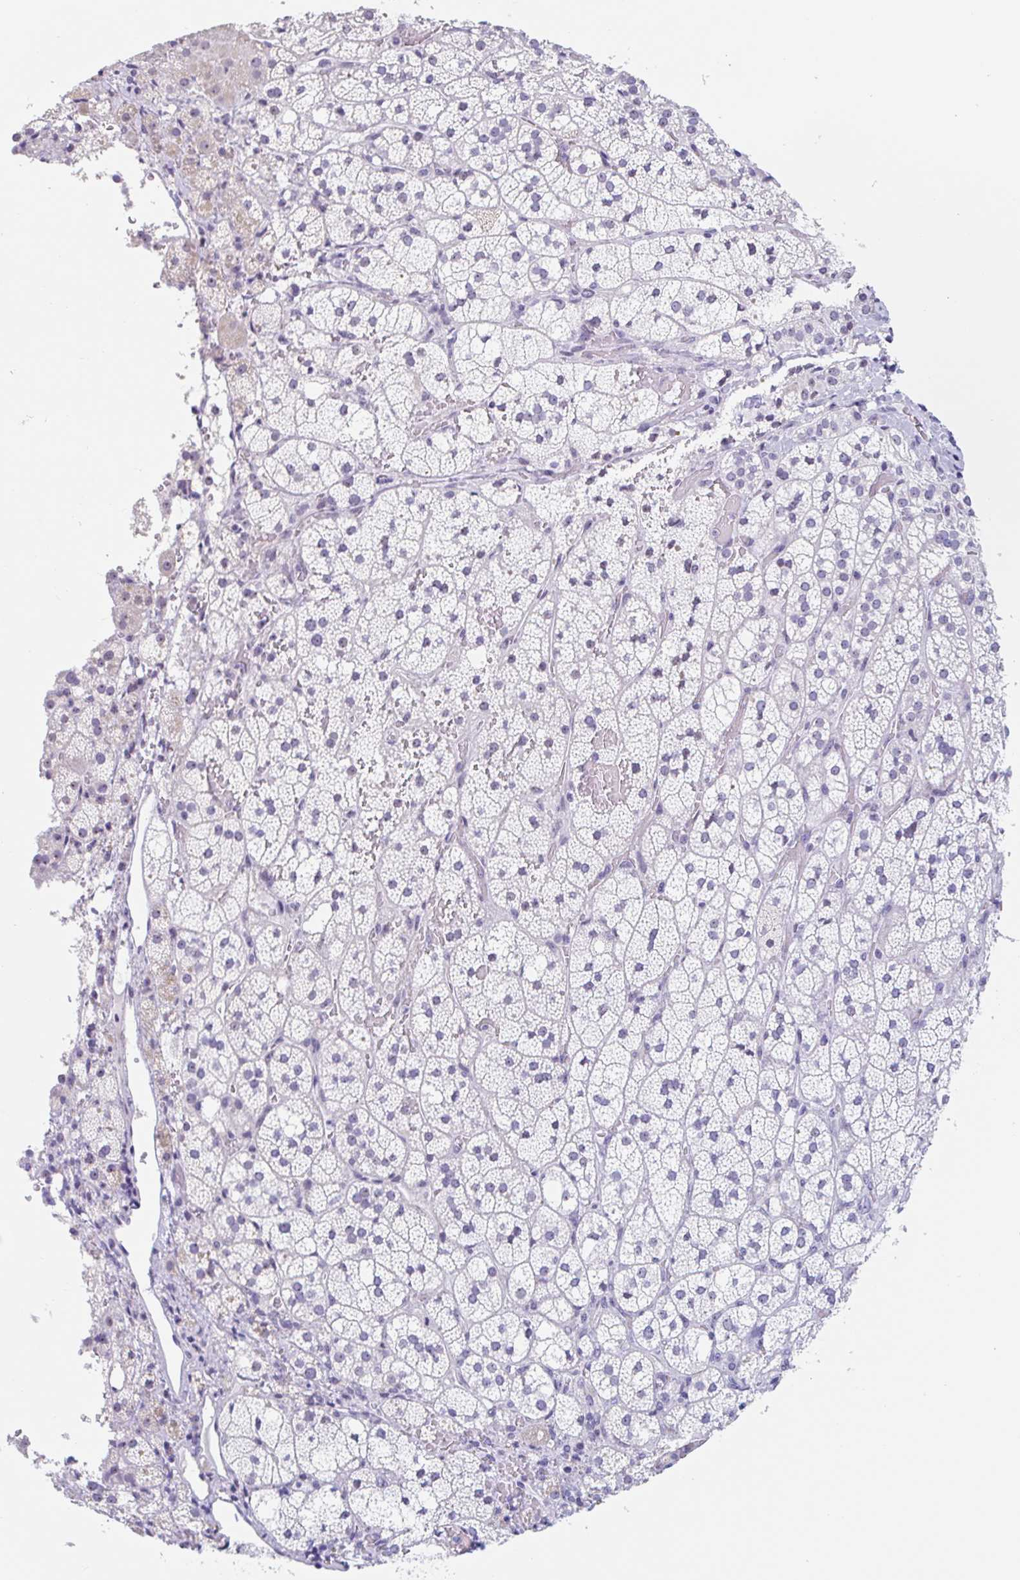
{"staining": {"intensity": "moderate", "quantity": "<25%", "location": "nuclear"}, "tissue": "adrenal gland", "cell_type": "Glandular cells", "image_type": "normal", "snomed": [{"axis": "morphology", "description": "Normal tissue, NOS"}, {"axis": "topography", "description": "Adrenal gland"}], "caption": "Protein staining of unremarkable adrenal gland exhibits moderate nuclear staining in approximately <25% of glandular cells.", "gene": "LENG9", "patient": {"sex": "male", "age": 53}}